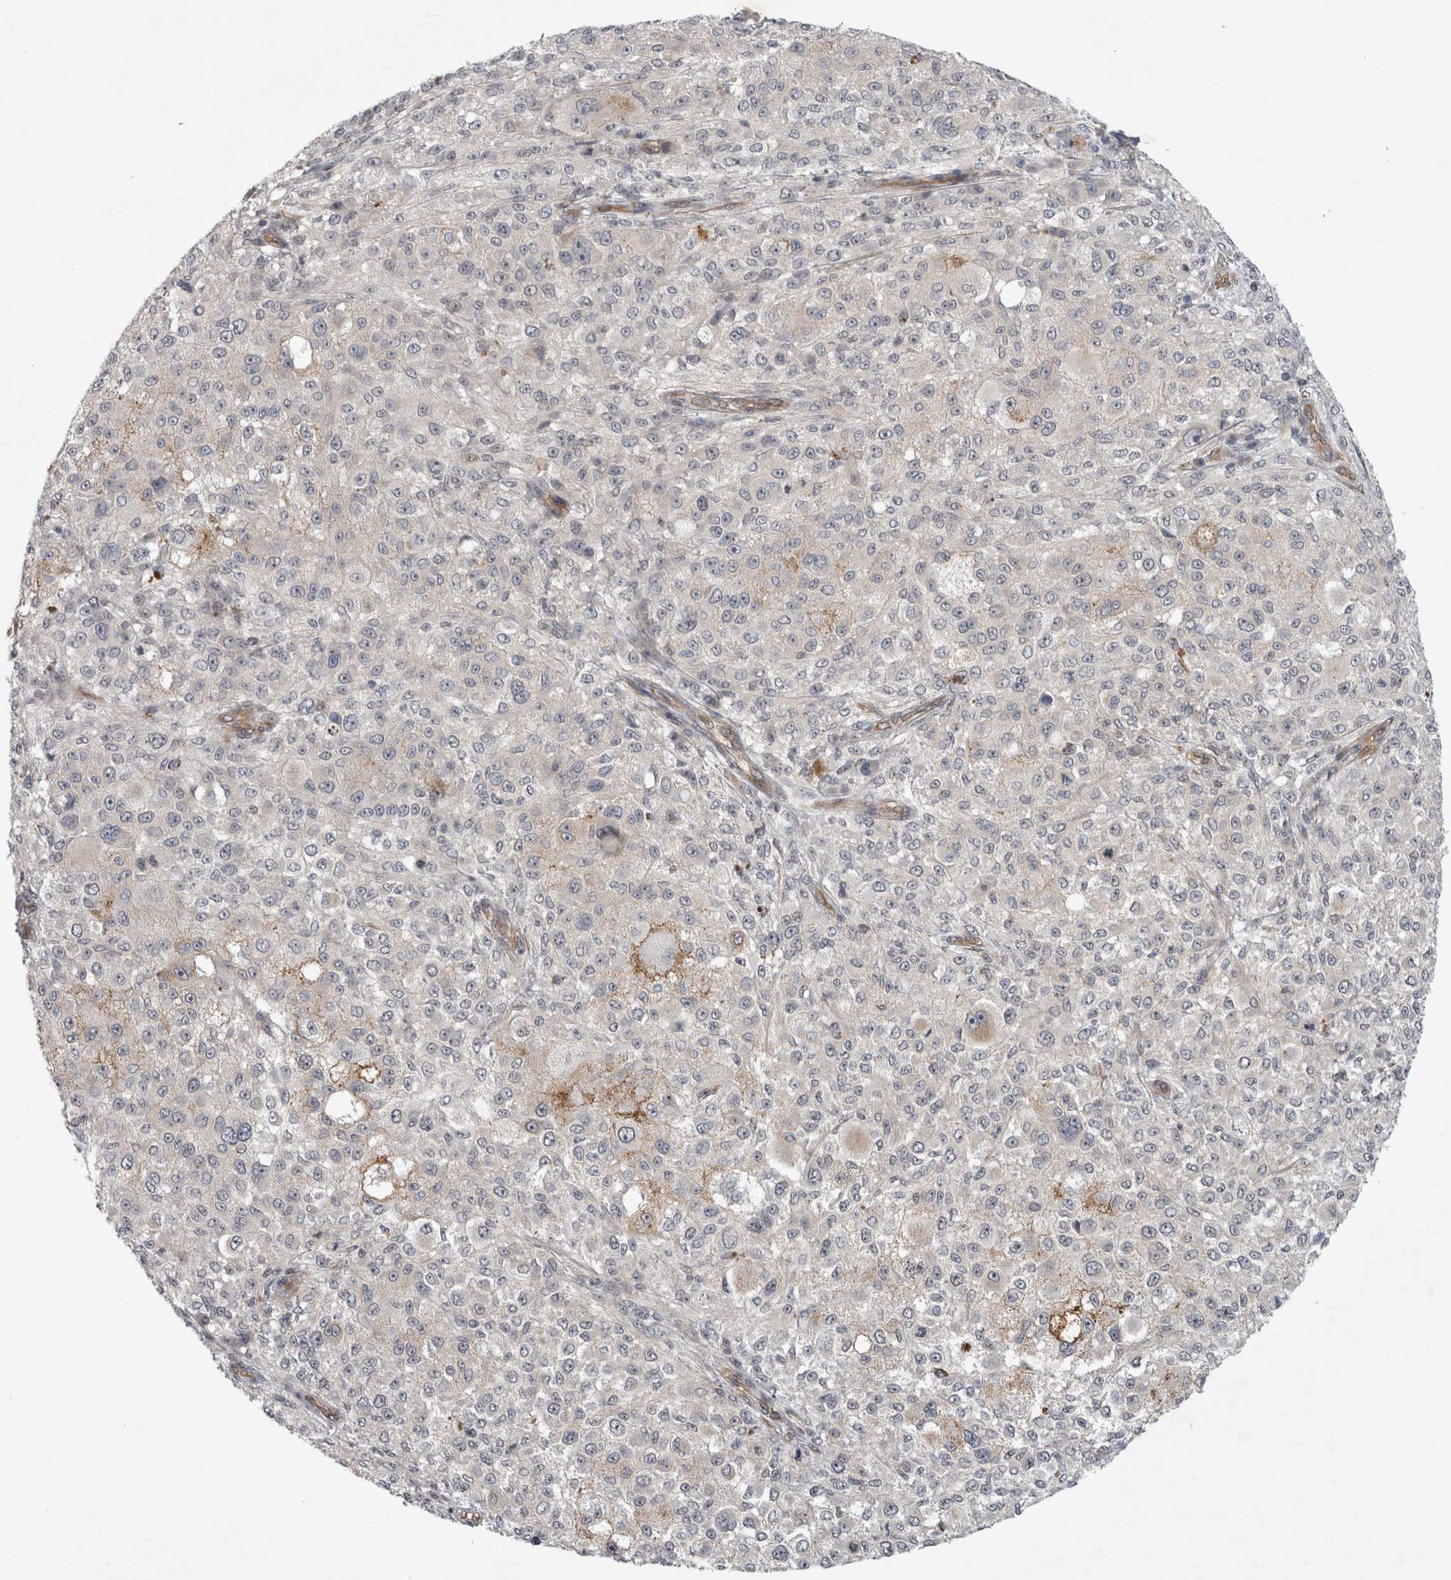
{"staining": {"intensity": "negative", "quantity": "none", "location": "none"}, "tissue": "melanoma", "cell_type": "Tumor cells", "image_type": "cancer", "snomed": [{"axis": "morphology", "description": "Necrosis, NOS"}, {"axis": "morphology", "description": "Malignant melanoma, NOS"}, {"axis": "topography", "description": "Skin"}], "caption": "Melanoma was stained to show a protein in brown. There is no significant staining in tumor cells.", "gene": "PARP11", "patient": {"sex": "female", "age": 87}}